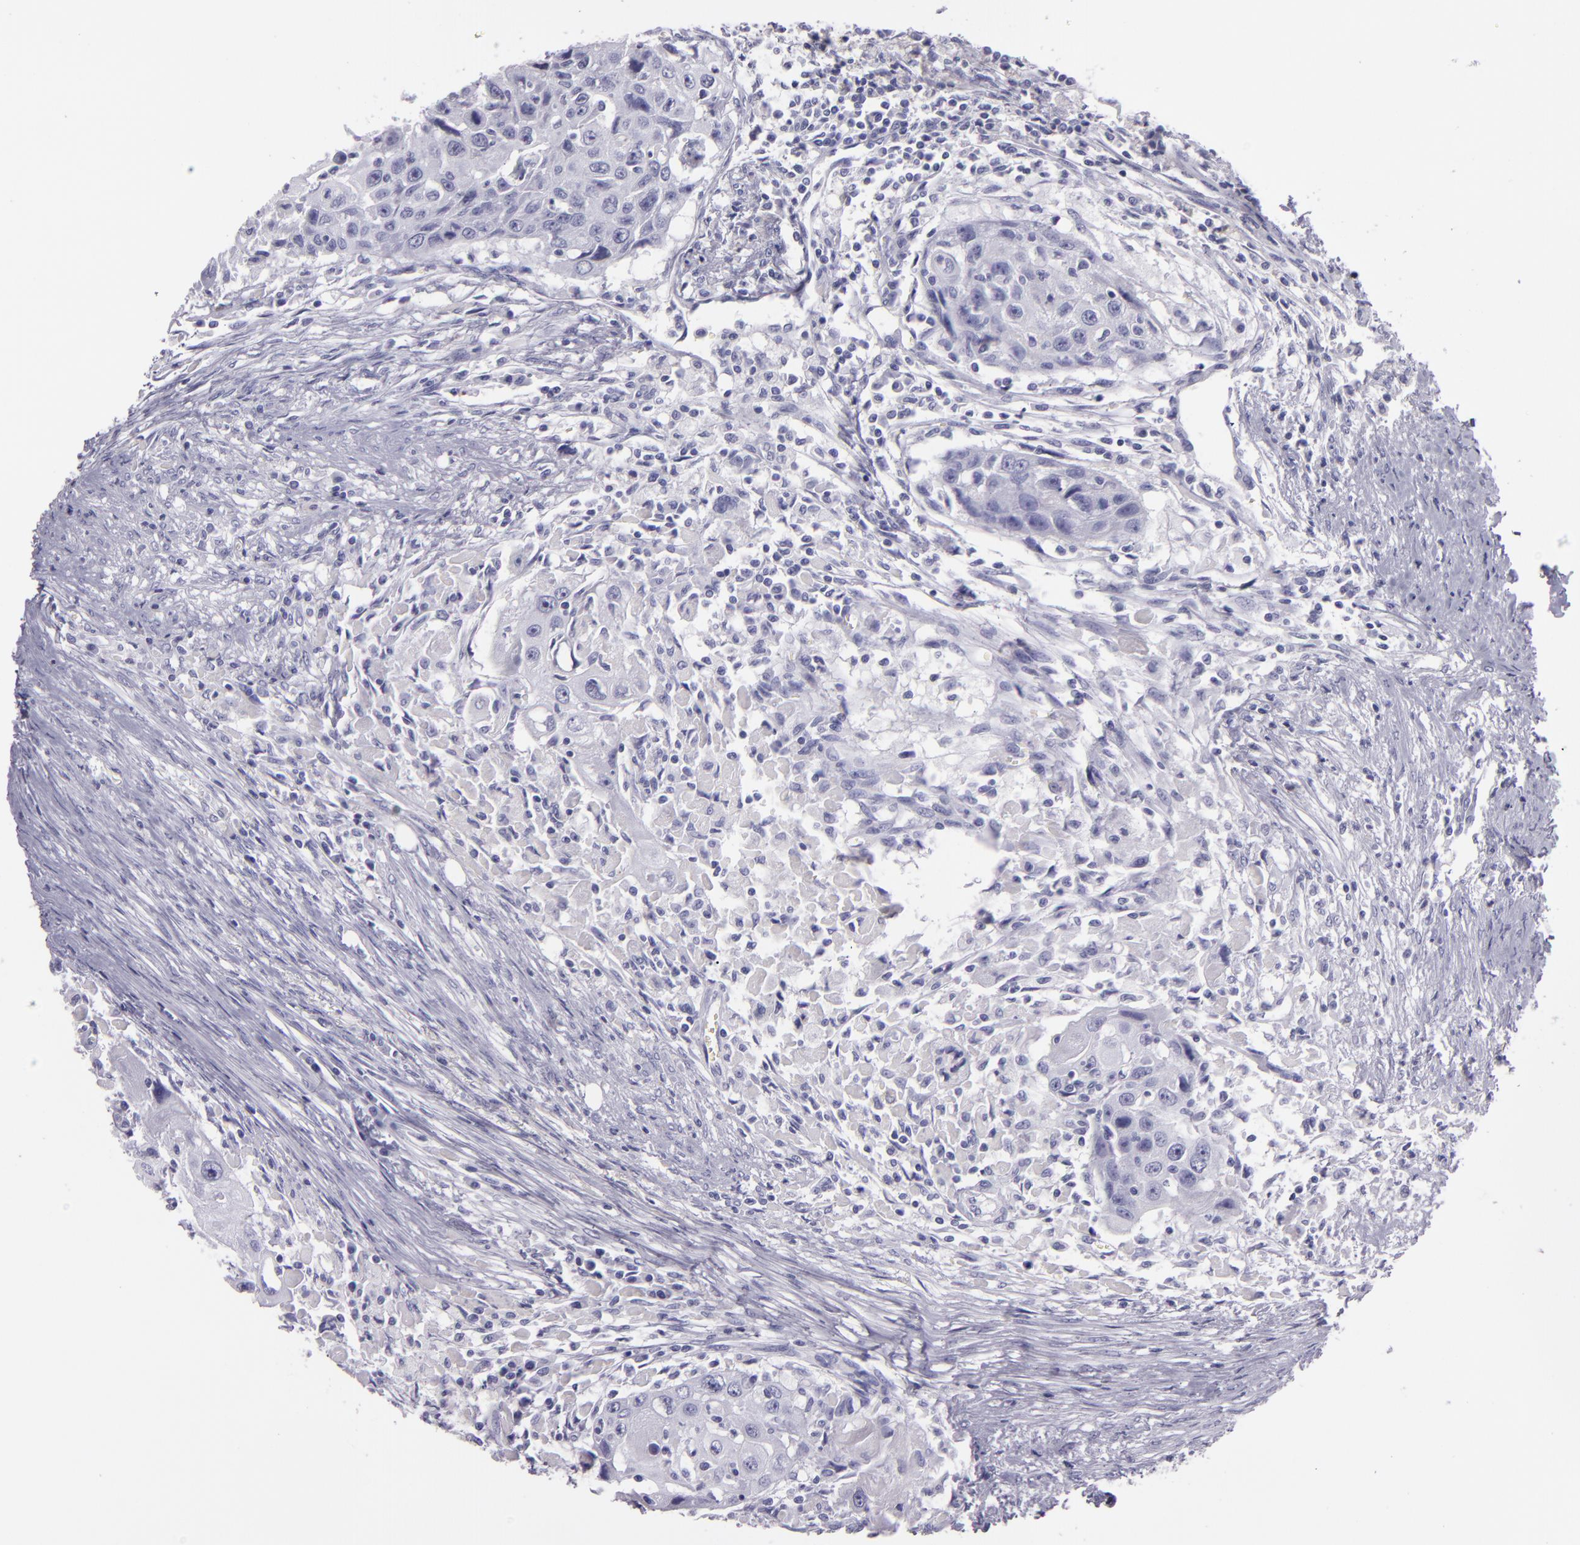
{"staining": {"intensity": "negative", "quantity": "none", "location": "none"}, "tissue": "head and neck cancer", "cell_type": "Tumor cells", "image_type": "cancer", "snomed": [{"axis": "morphology", "description": "Squamous cell carcinoma, NOS"}, {"axis": "topography", "description": "Head-Neck"}], "caption": "High power microscopy photomicrograph of an IHC micrograph of head and neck cancer, revealing no significant expression in tumor cells.", "gene": "CR2", "patient": {"sex": "male", "age": 64}}